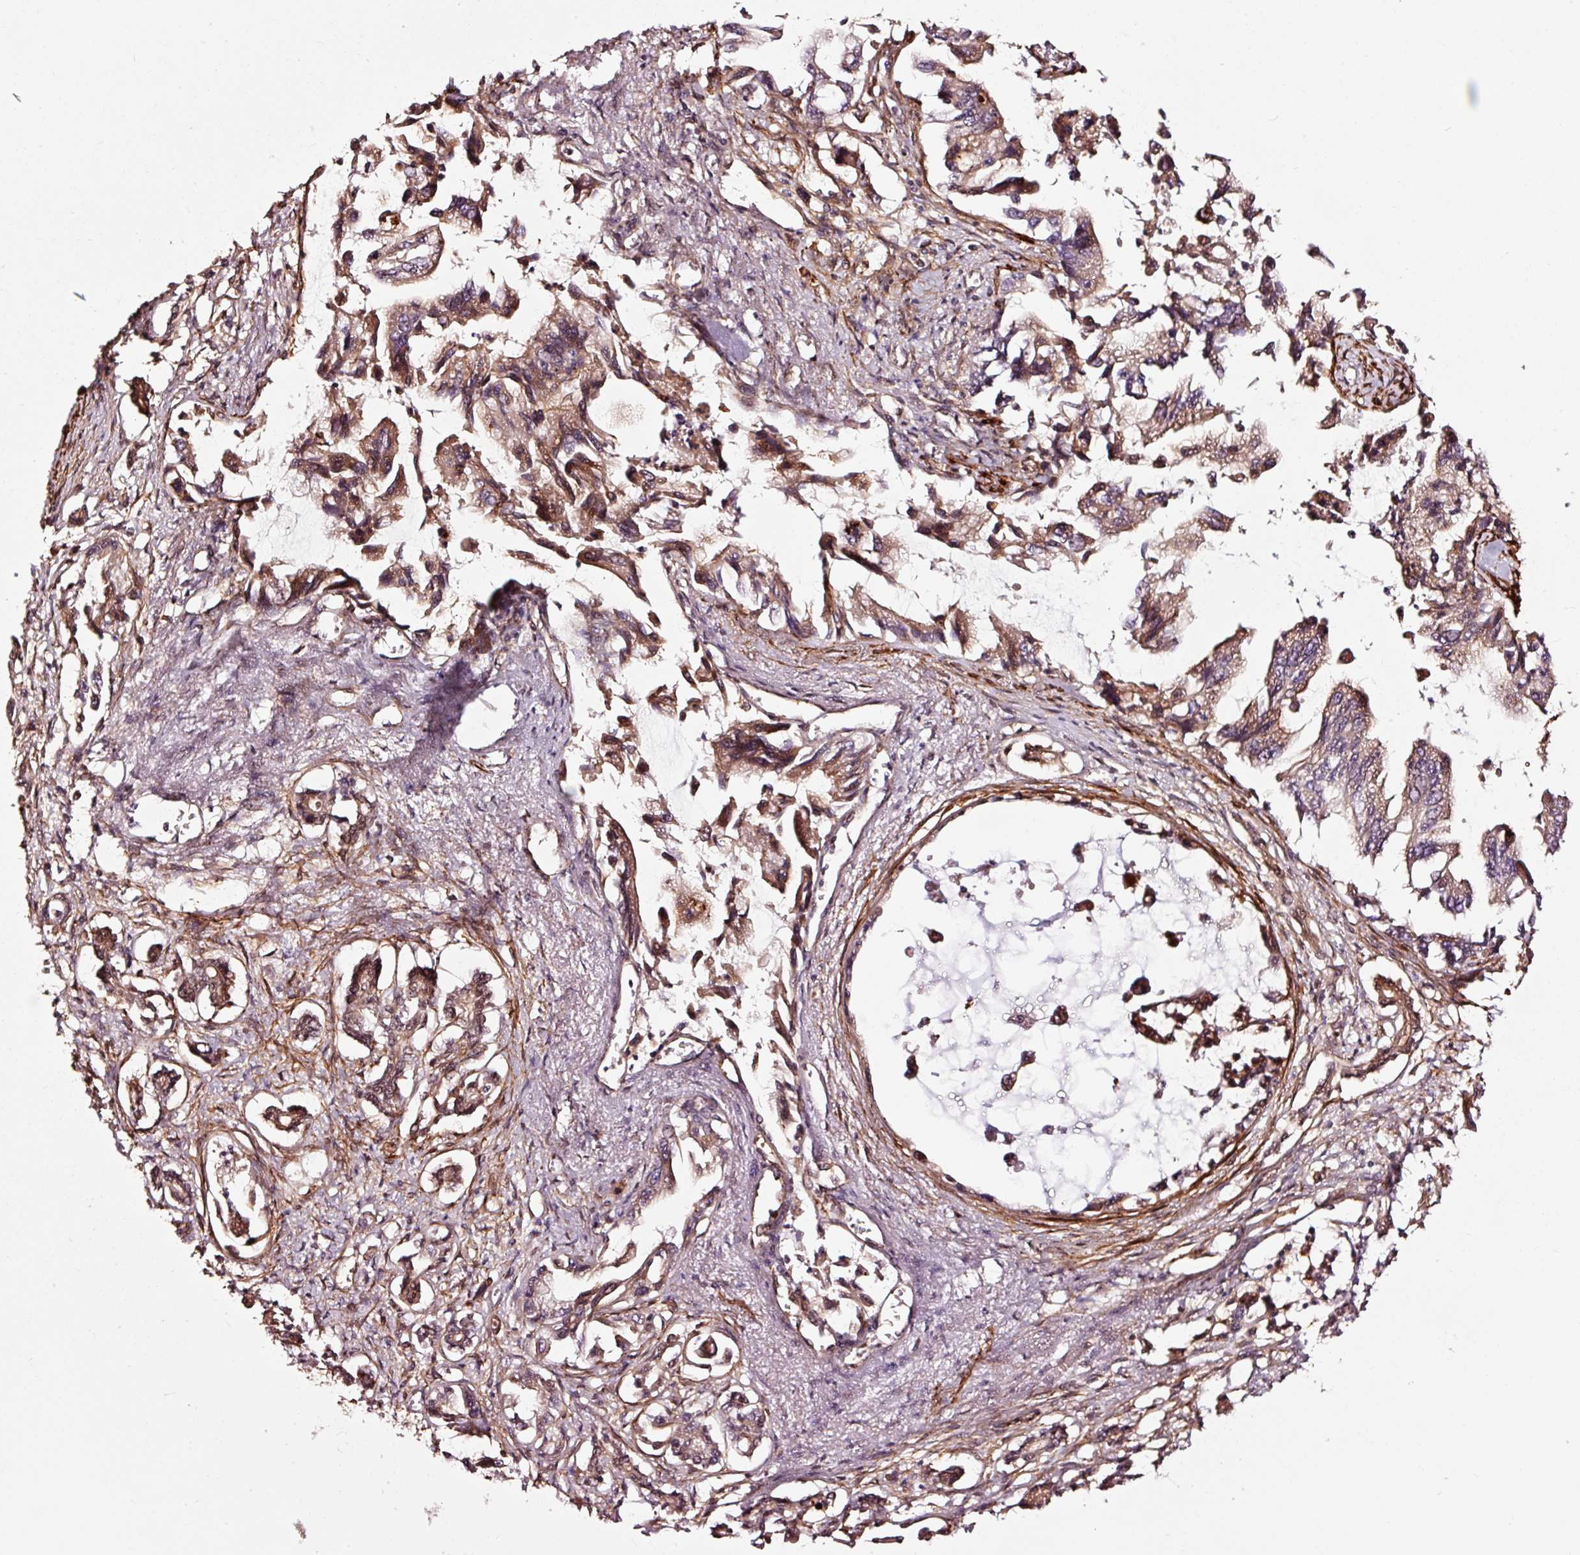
{"staining": {"intensity": "moderate", "quantity": "25%-75%", "location": "cytoplasmic/membranous"}, "tissue": "pancreatic cancer", "cell_type": "Tumor cells", "image_type": "cancer", "snomed": [{"axis": "morphology", "description": "Adenocarcinoma, NOS"}, {"axis": "topography", "description": "Pancreas"}], "caption": "Immunohistochemistry (IHC) staining of adenocarcinoma (pancreatic), which exhibits medium levels of moderate cytoplasmic/membranous positivity in approximately 25%-75% of tumor cells indicating moderate cytoplasmic/membranous protein expression. The staining was performed using DAB (brown) for protein detection and nuclei were counterstained in hematoxylin (blue).", "gene": "TPM1", "patient": {"sex": "male", "age": 84}}